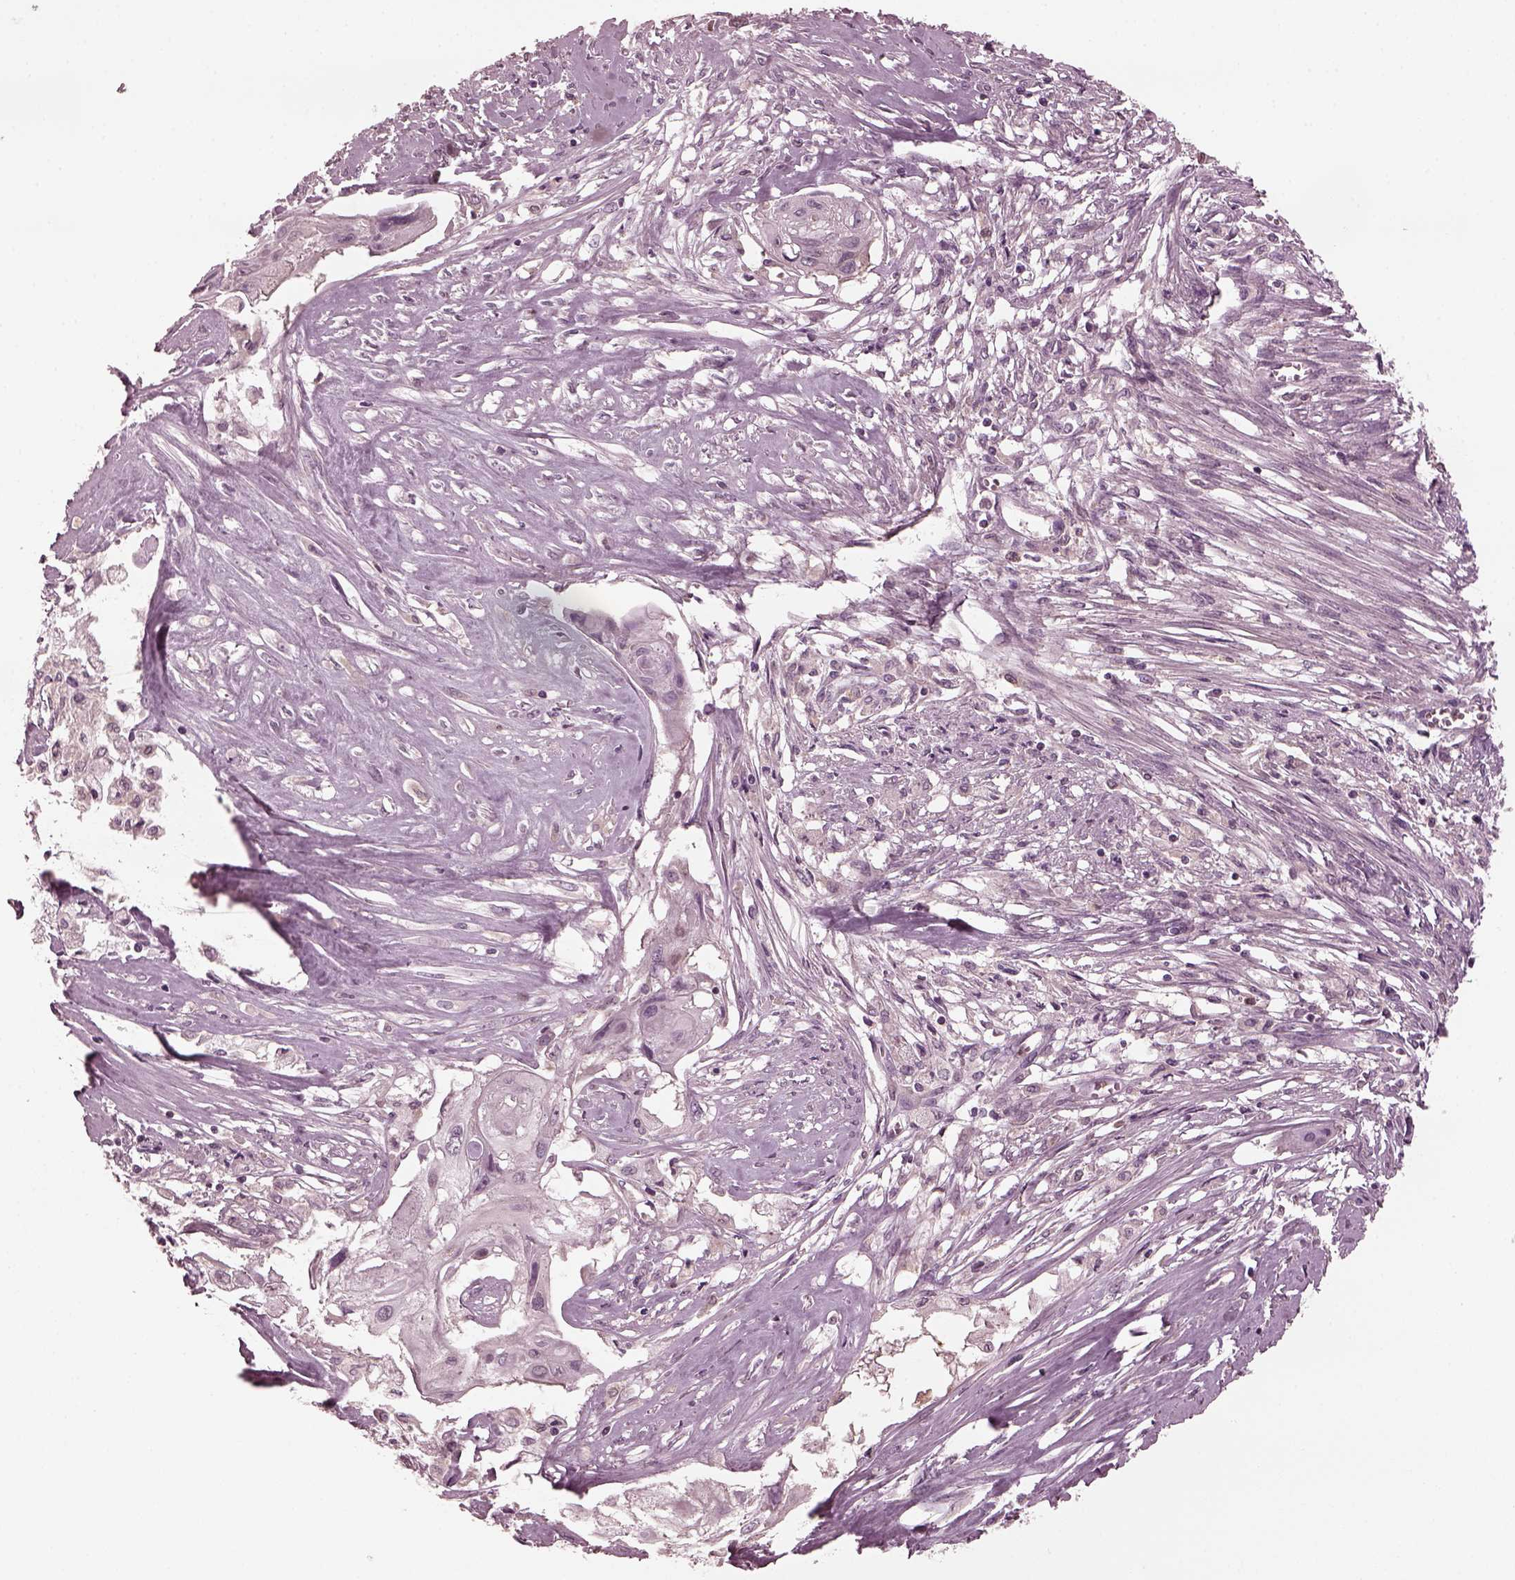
{"staining": {"intensity": "negative", "quantity": "none", "location": "none"}, "tissue": "cervical cancer", "cell_type": "Tumor cells", "image_type": "cancer", "snomed": [{"axis": "morphology", "description": "Squamous cell carcinoma, NOS"}, {"axis": "topography", "description": "Cervix"}], "caption": "The immunohistochemistry image has no significant staining in tumor cells of cervical cancer (squamous cell carcinoma) tissue.", "gene": "PSTPIP2", "patient": {"sex": "female", "age": 49}}